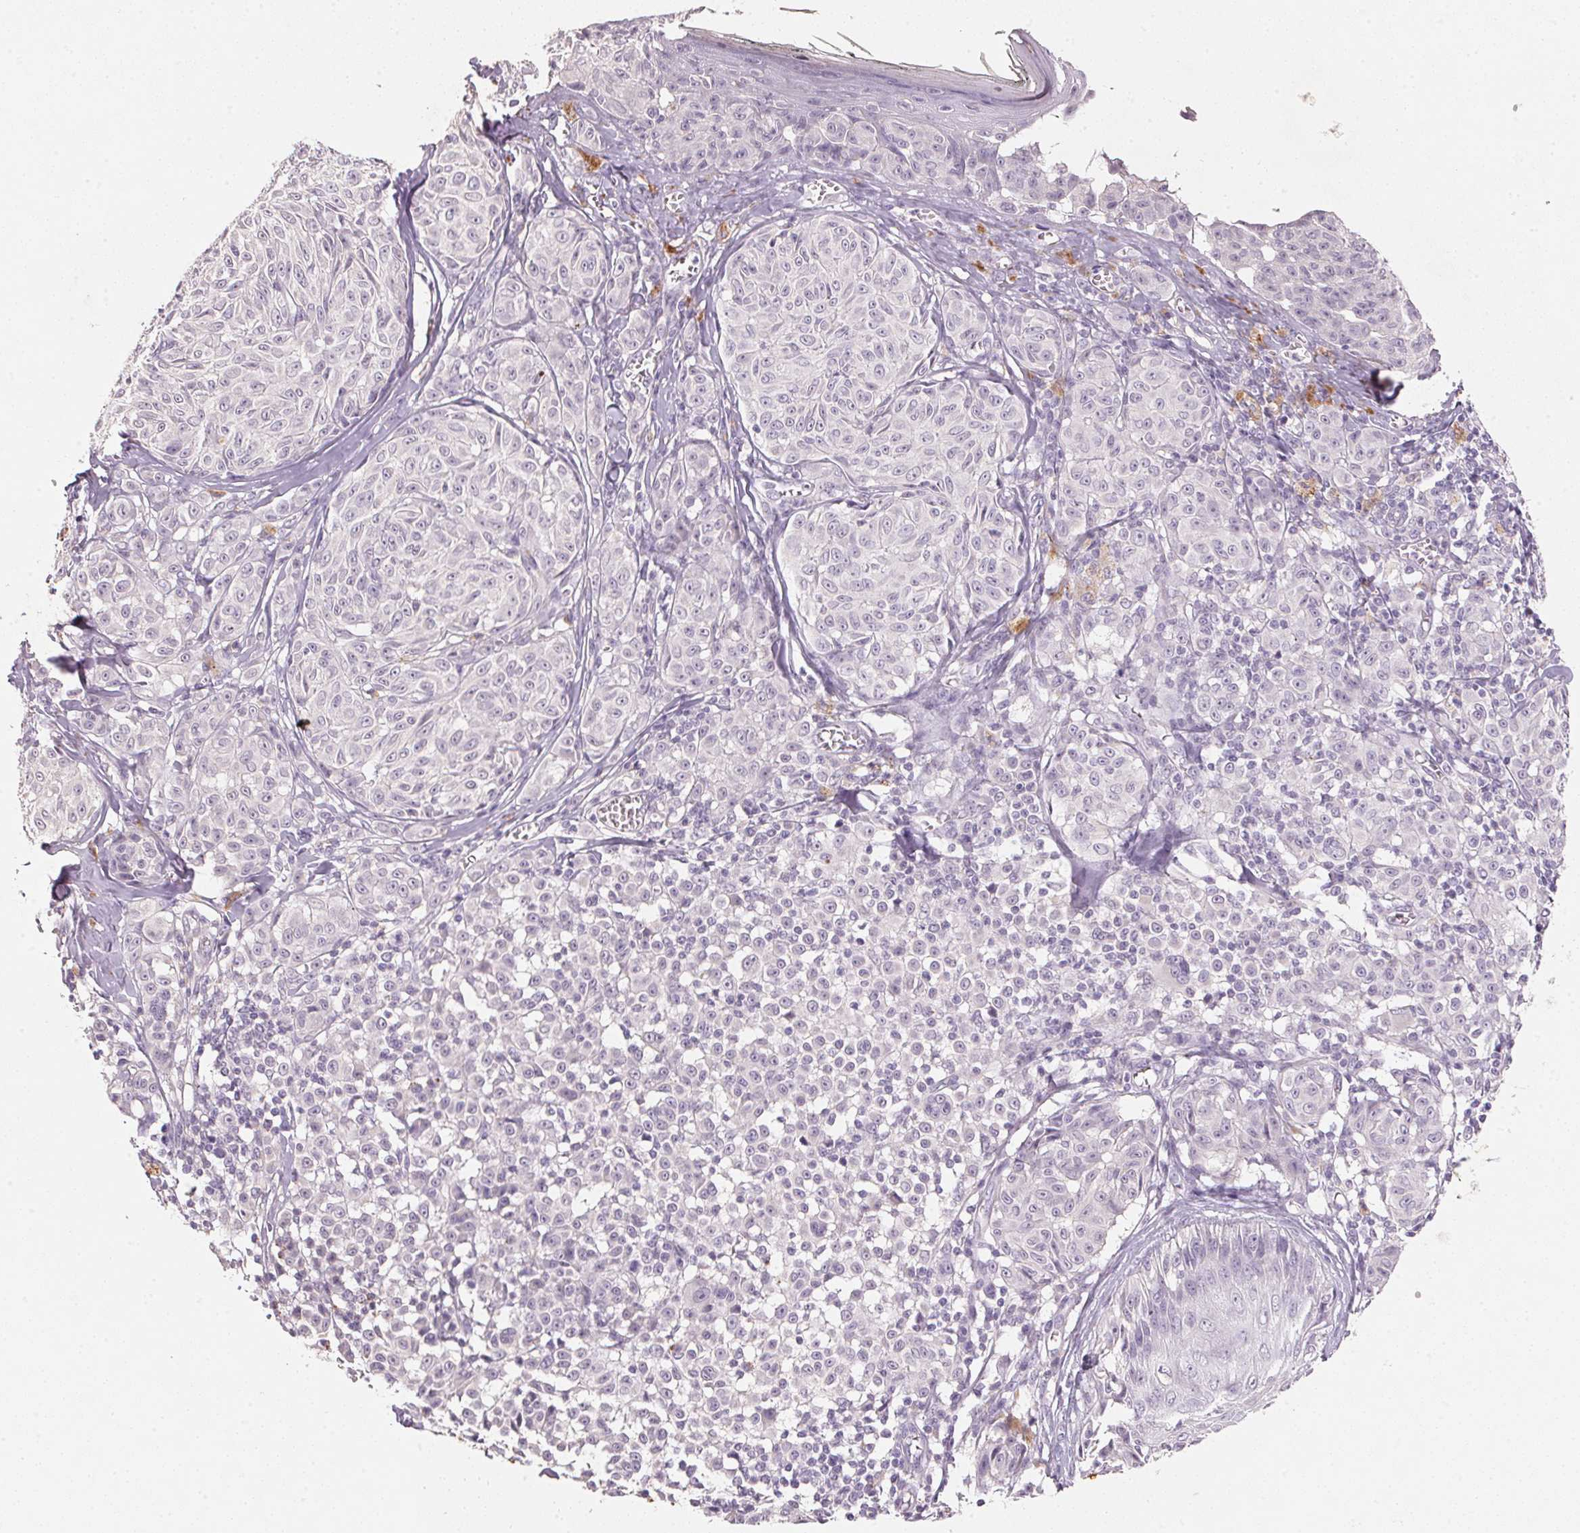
{"staining": {"intensity": "negative", "quantity": "none", "location": "none"}, "tissue": "melanoma", "cell_type": "Tumor cells", "image_type": "cancer", "snomed": [{"axis": "morphology", "description": "Malignant melanoma, NOS"}, {"axis": "topography", "description": "Skin"}], "caption": "Tumor cells are negative for protein expression in human melanoma.", "gene": "CXCL5", "patient": {"sex": "female", "age": 43}}